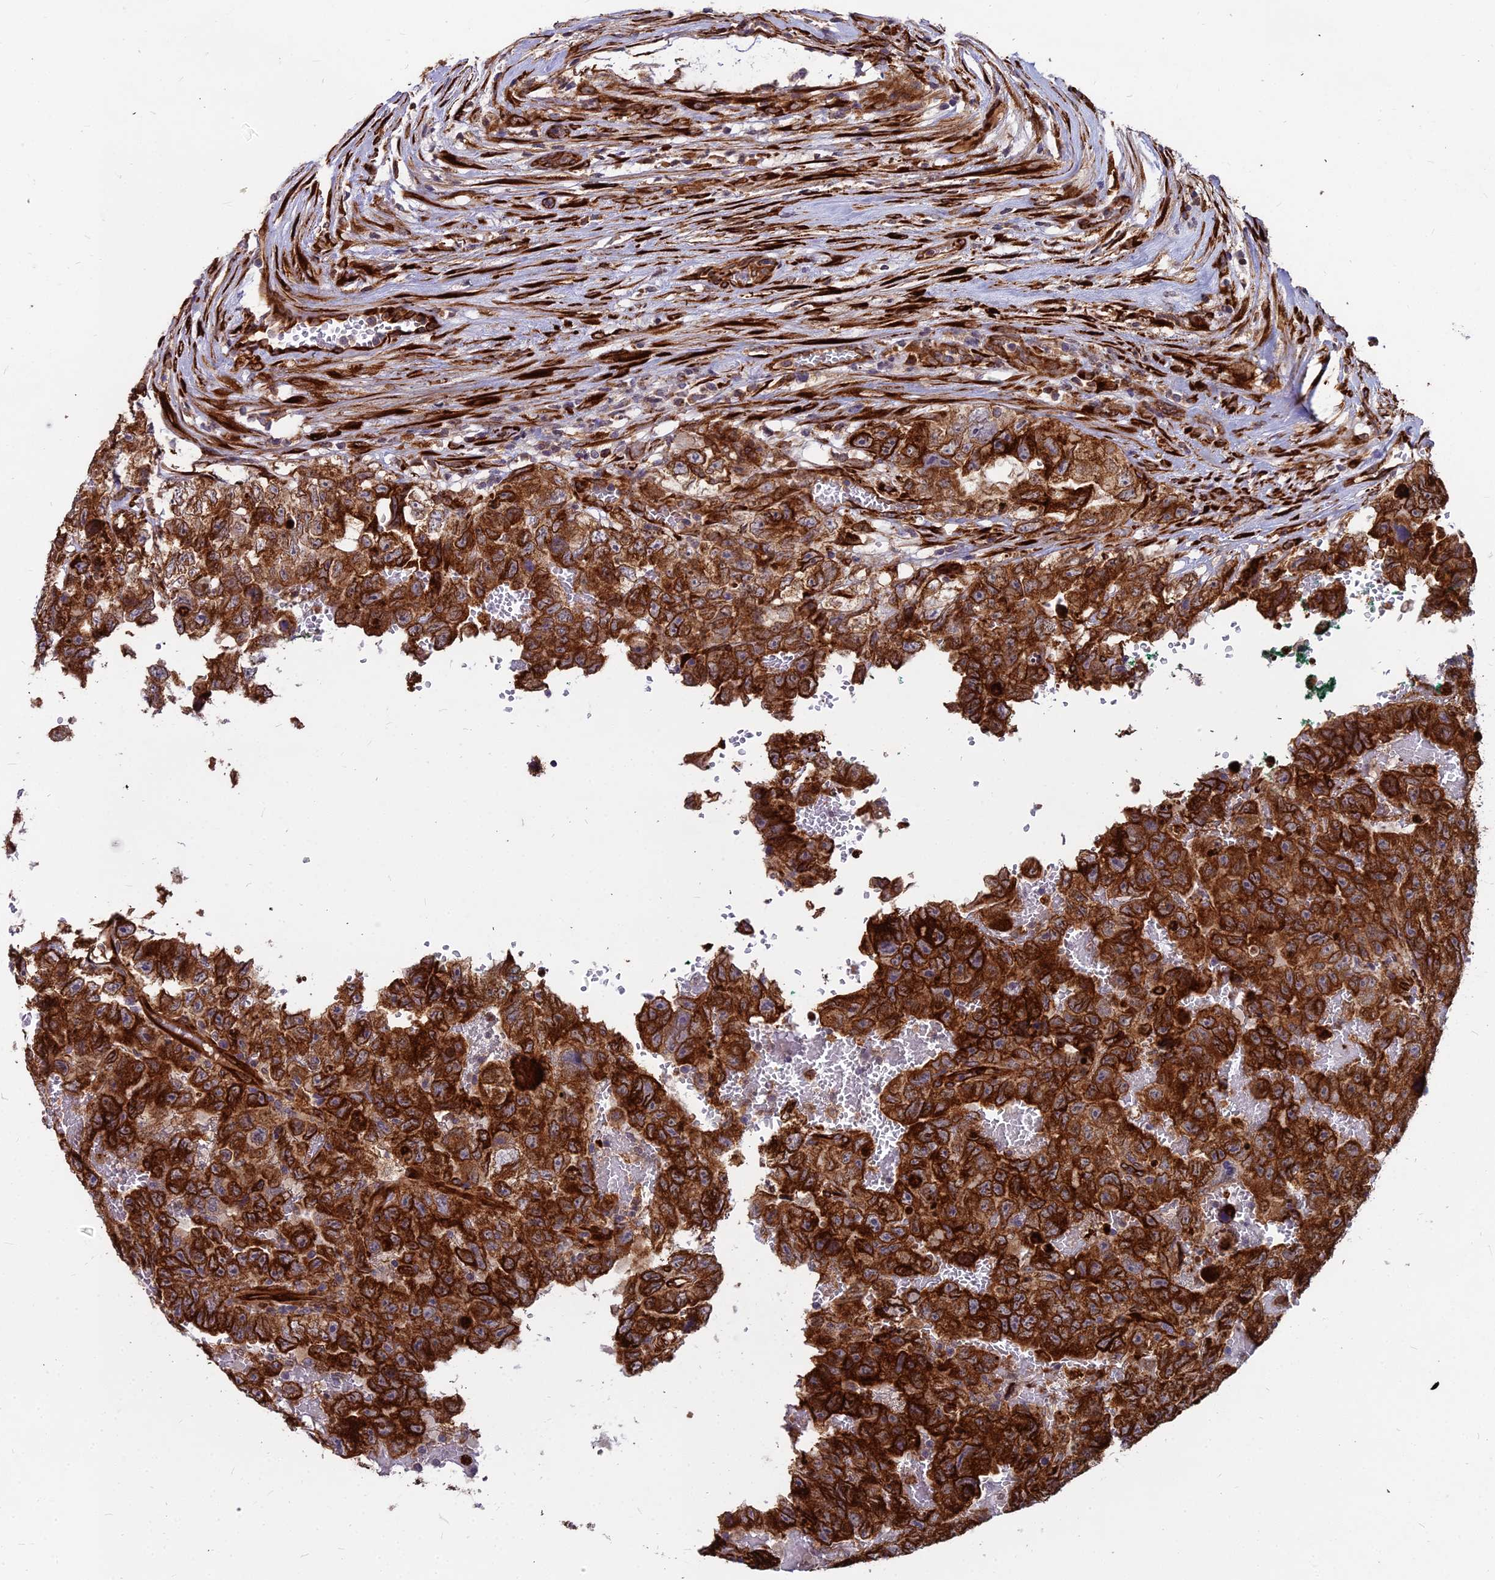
{"staining": {"intensity": "strong", "quantity": ">75%", "location": "cytoplasmic/membranous"}, "tissue": "testis cancer", "cell_type": "Tumor cells", "image_type": "cancer", "snomed": [{"axis": "morphology", "description": "Carcinoma, Embryonal, NOS"}, {"axis": "topography", "description": "Testis"}], "caption": "The photomicrograph displays immunohistochemical staining of testis cancer (embryonal carcinoma). There is strong cytoplasmic/membranous staining is present in approximately >75% of tumor cells.", "gene": "NDUFAF7", "patient": {"sex": "male", "age": 45}}